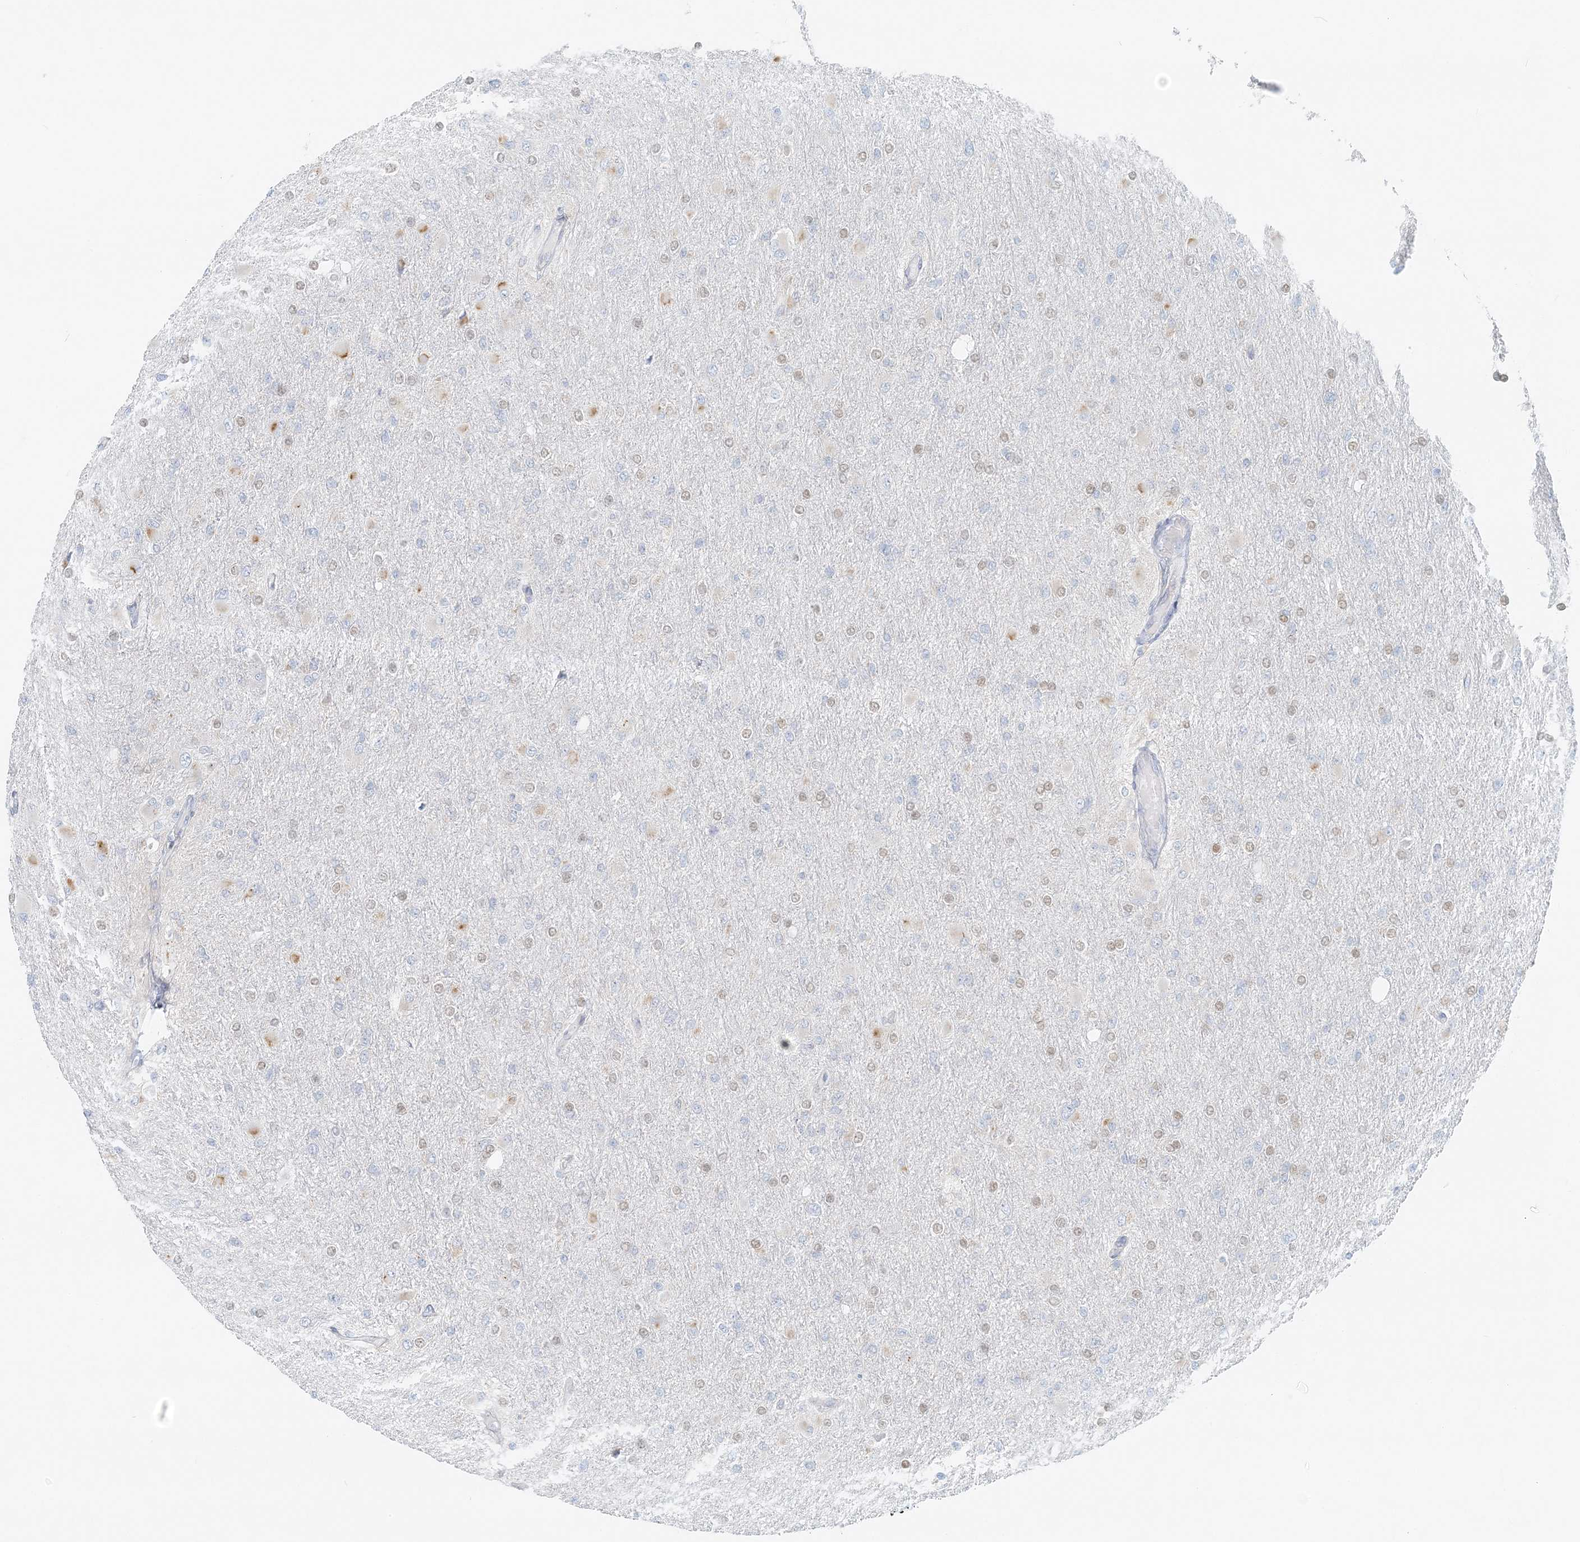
{"staining": {"intensity": "negative", "quantity": "none", "location": "none"}, "tissue": "glioma", "cell_type": "Tumor cells", "image_type": "cancer", "snomed": [{"axis": "morphology", "description": "Glioma, malignant, High grade"}, {"axis": "topography", "description": "Cerebral cortex"}], "caption": "There is no significant positivity in tumor cells of glioma.", "gene": "STK11IP", "patient": {"sex": "female", "age": 36}}